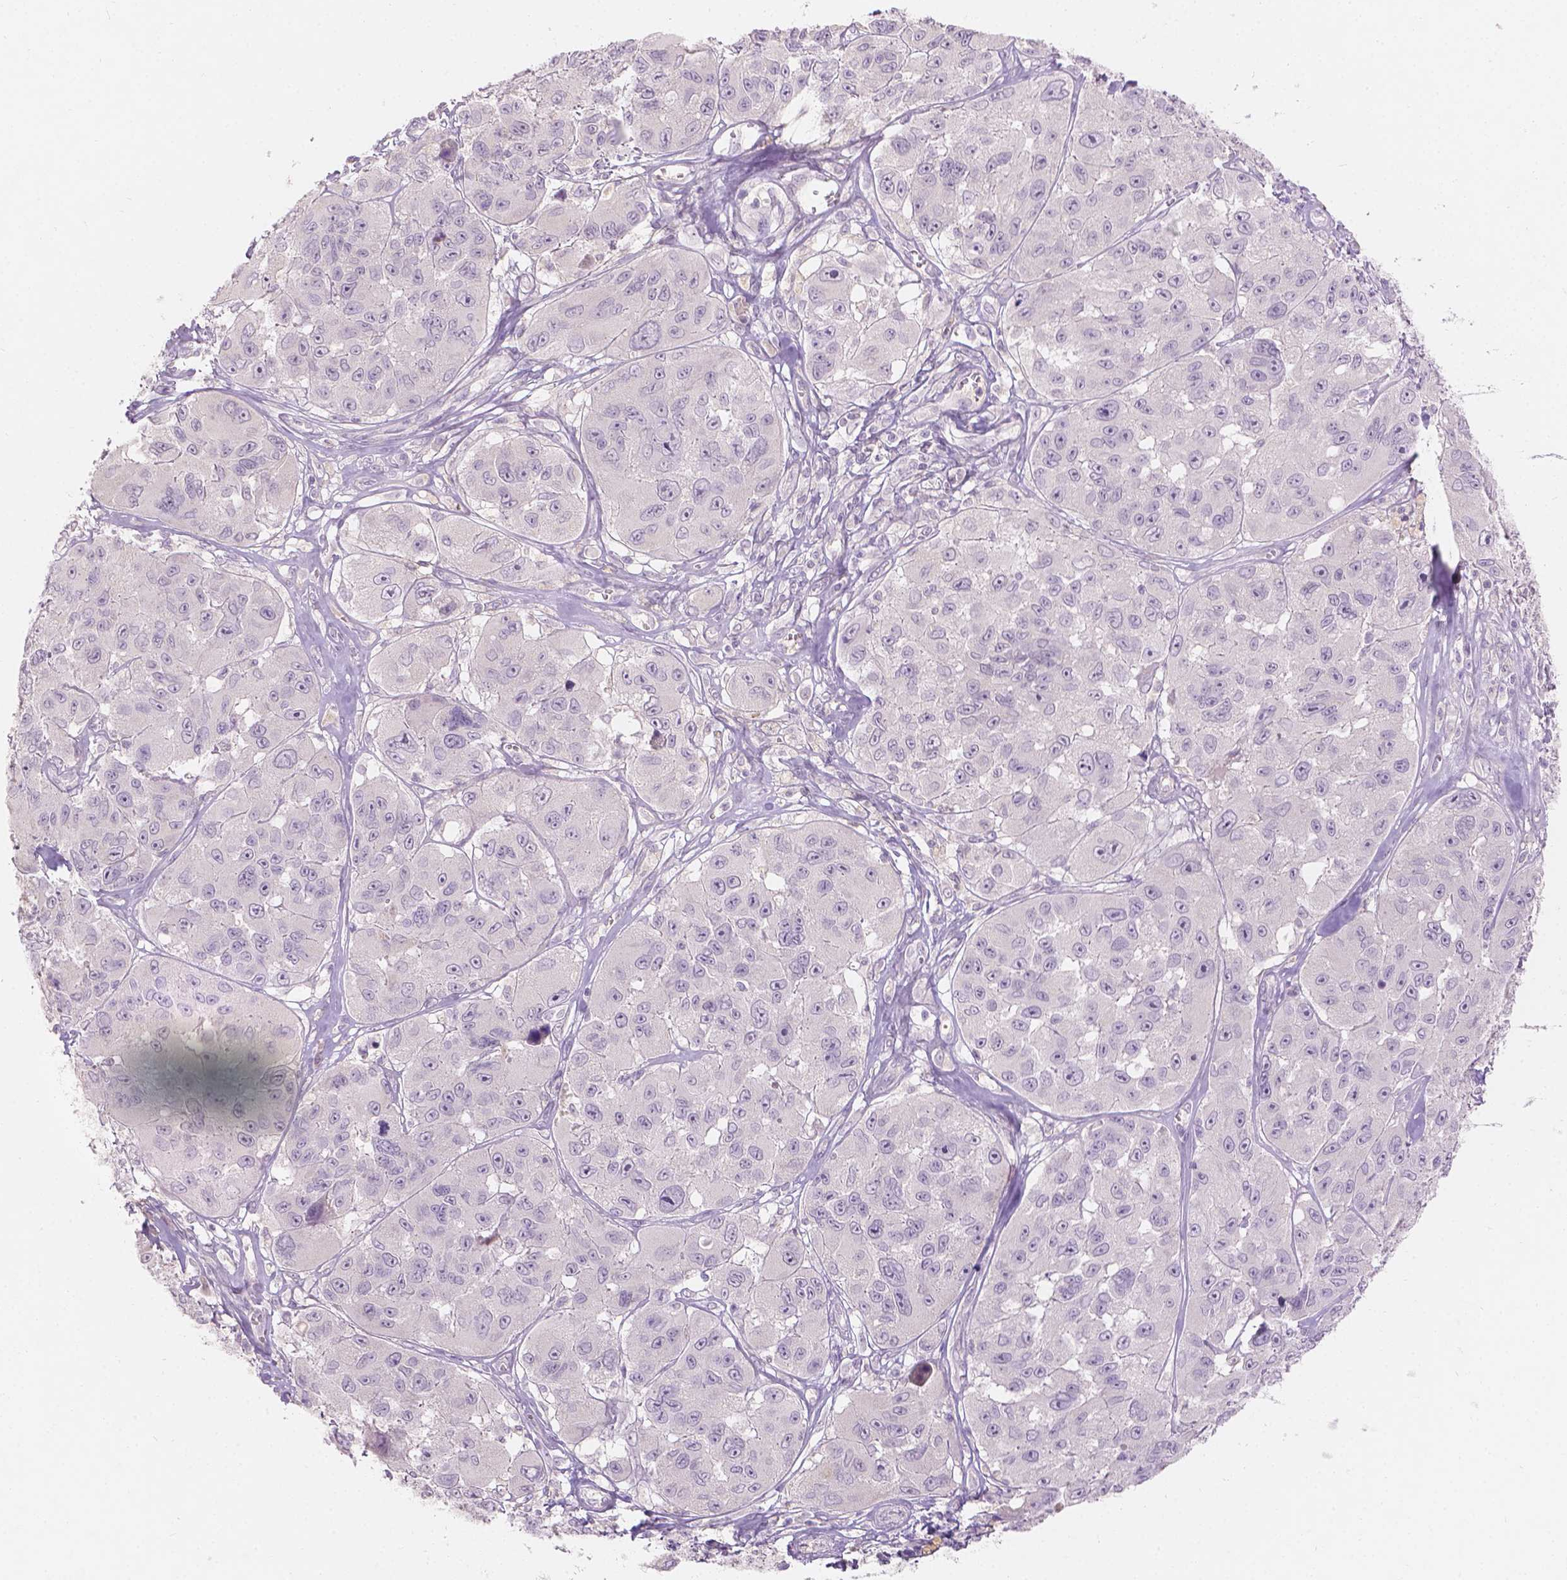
{"staining": {"intensity": "negative", "quantity": "none", "location": "none"}, "tissue": "melanoma", "cell_type": "Tumor cells", "image_type": "cancer", "snomed": [{"axis": "morphology", "description": "Malignant melanoma, NOS"}, {"axis": "topography", "description": "Skin"}], "caption": "Malignant melanoma stained for a protein using IHC exhibits no positivity tumor cells.", "gene": "DCAF4L1", "patient": {"sex": "female", "age": 66}}